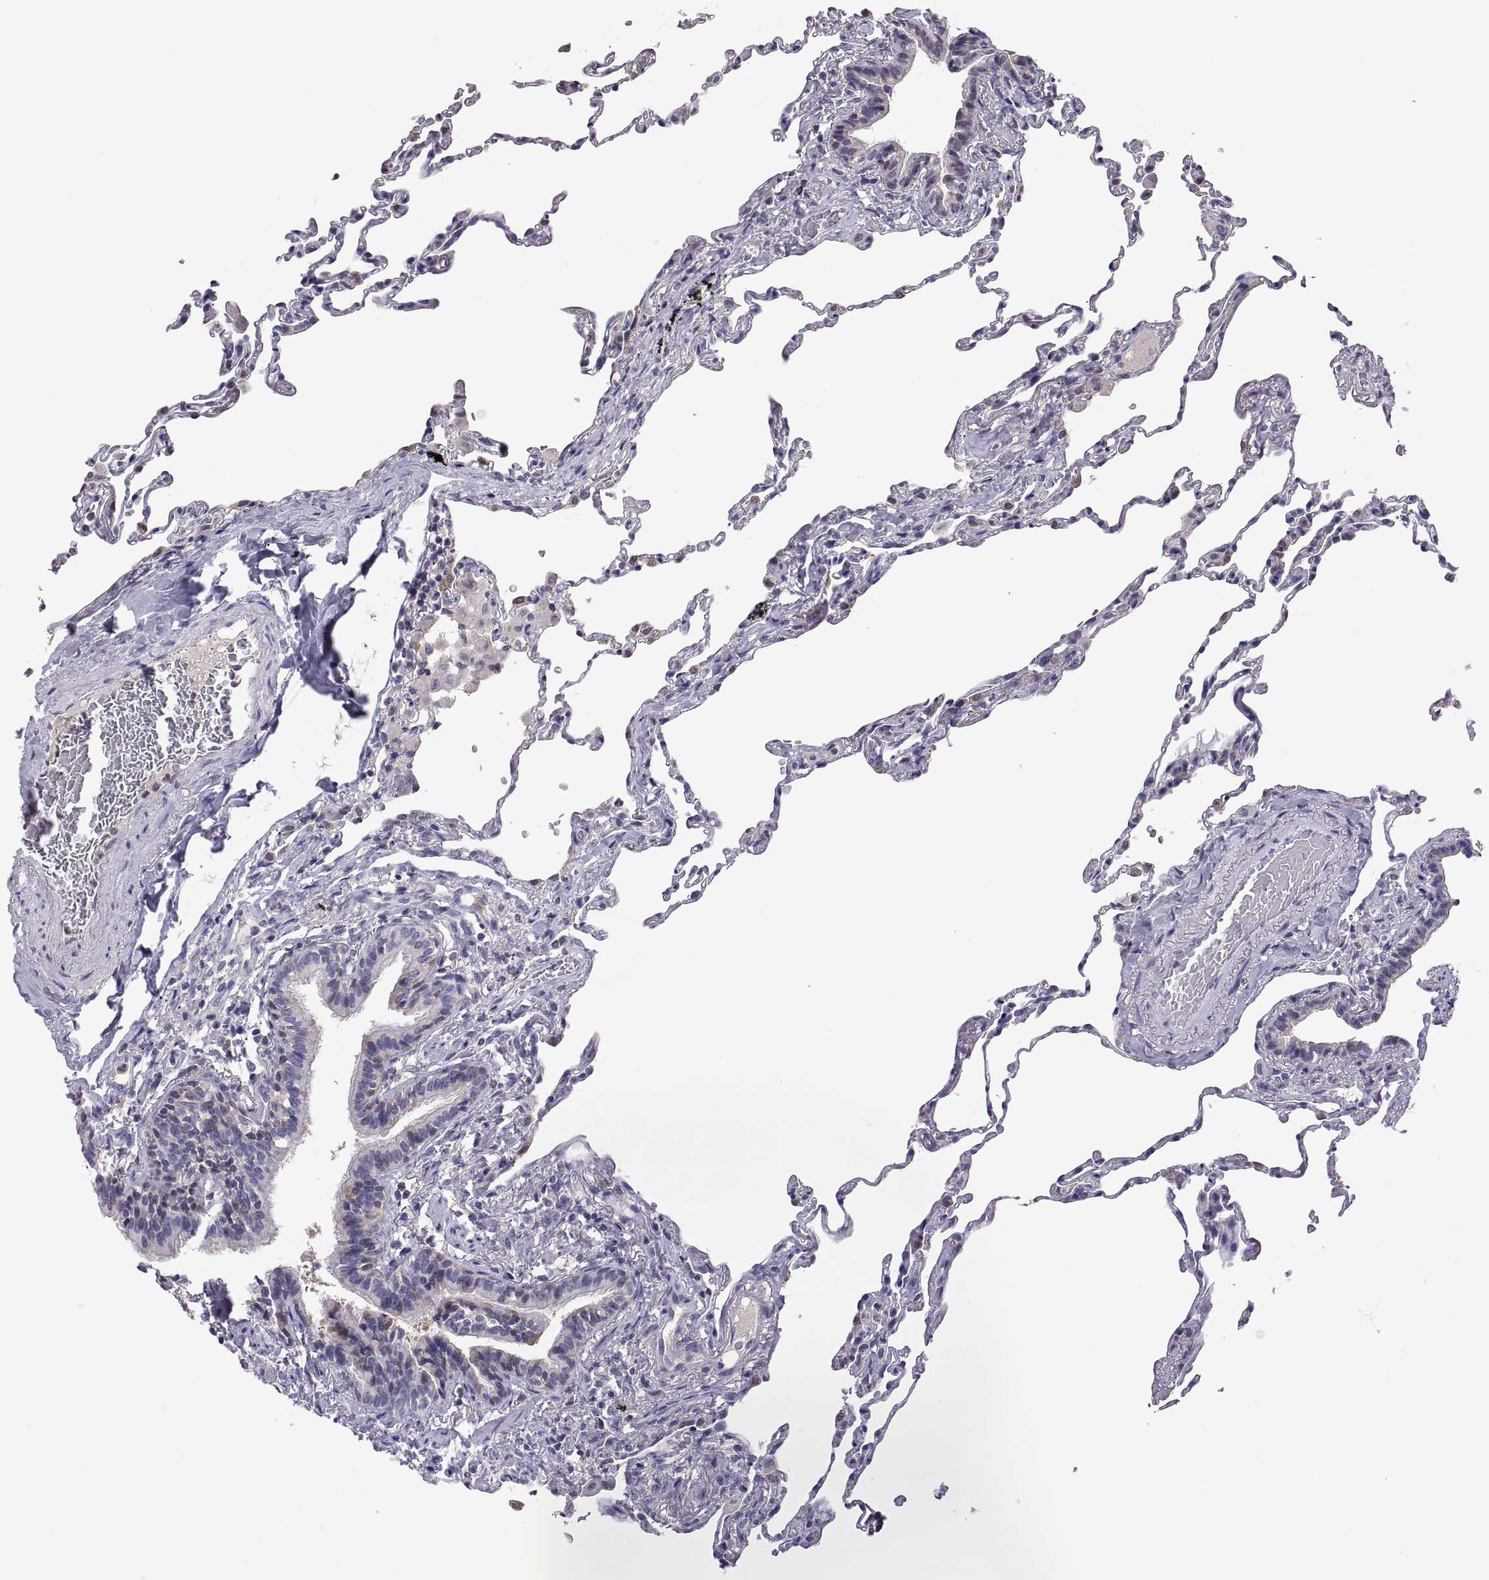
{"staining": {"intensity": "negative", "quantity": "none", "location": "none"}, "tissue": "lung", "cell_type": "Alveolar cells", "image_type": "normal", "snomed": [{"axis": "morphology", "description": "Normal tissue, NOS"}, {"axis": "topography", "description": "Lung"}], "caption": "This is an IHC micrograph of benign human lung. There is no staining in alveolar cells.", "gene": "FGF9", "patient": {"sex": "female", "age": 57}}